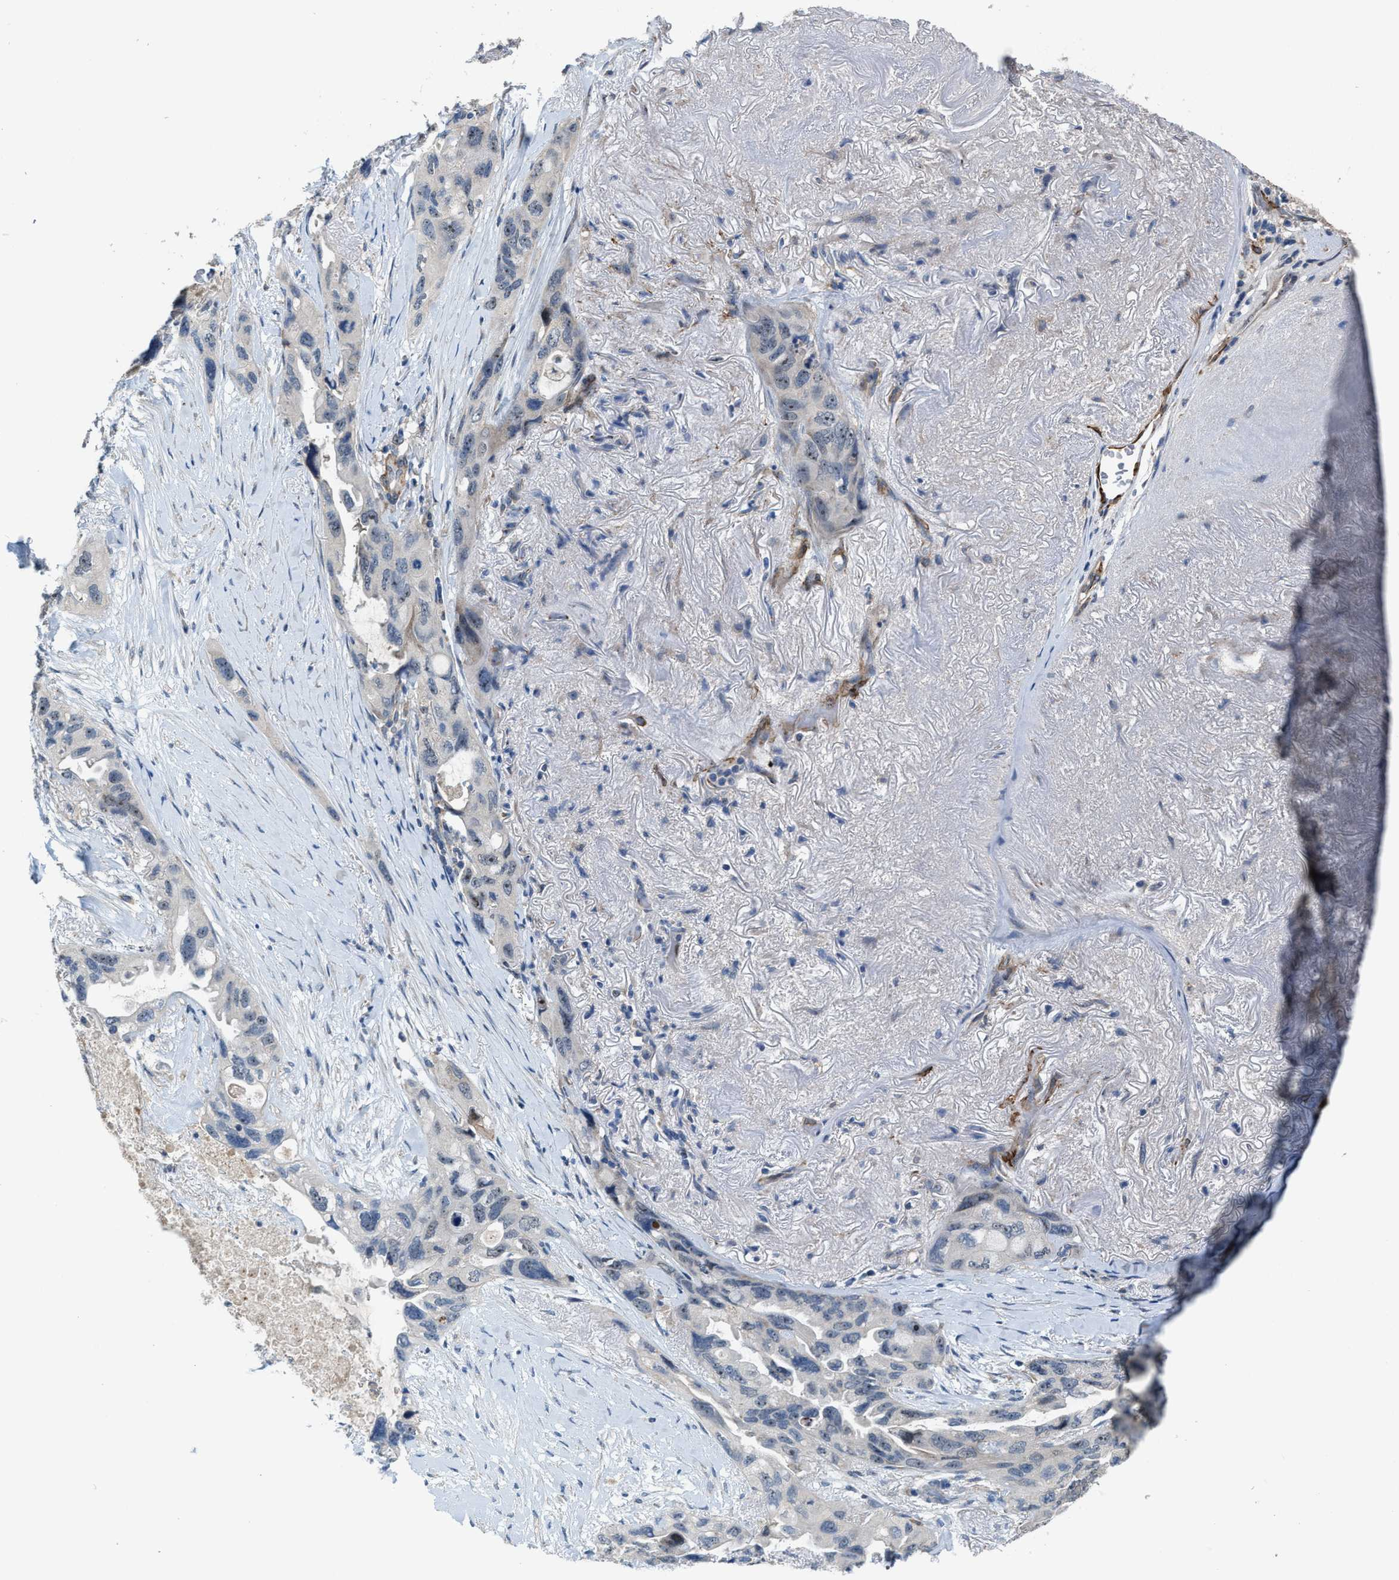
{"staining": {"intensity": "weak", "quantity": "<25%", "location": "nuclear"}, "tissue": "lung cancer", "cell_type": "Tumor cells", "image_type": "cancer", "snomed": [{"axis": "morphology", "description": "Squamous cell carcinoma, NOS"}, {"axis": "topography", "description": "Lung"}], "caption": "IHC photomicrograph of lung squamous cell carcinoma stained for a protein (brown), which shows no expression in tumor cells. Brightfield microscopy of IHC stained with DAB (brown) and hematoxylin (blue), captured at high magnification.", "gene": "ZNF783", "patient": {"sex": "female", "age": 73}}